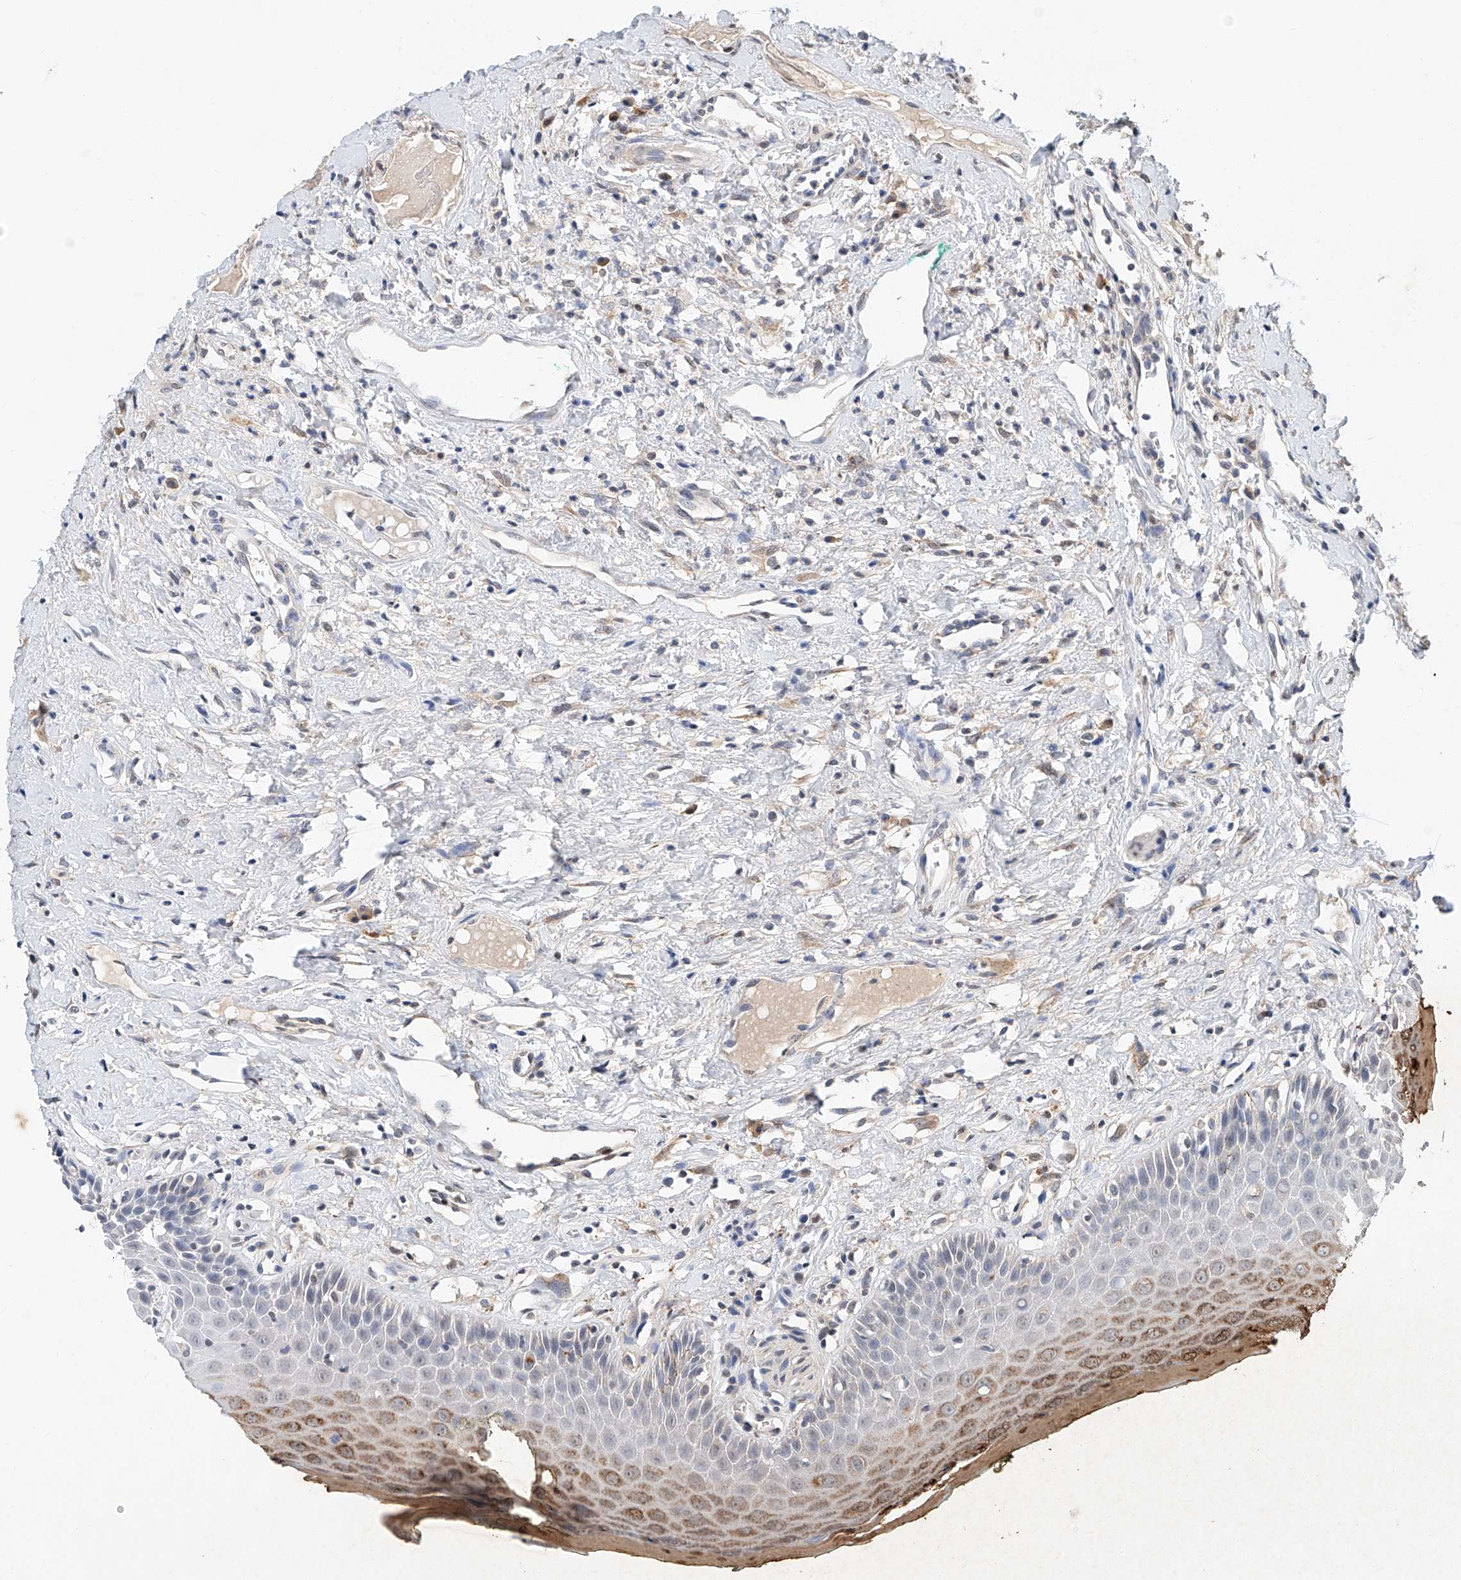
{"staining": {"intensity": "moderate", "quantity": "<25%", "location": "cytoplasmic/membranous"}, "tissue": "oral mucosa", "cell_type": "Squamous epithelial cells", "image_type": "normal", "snomed": [{"axis": "morphology", "description": "Normal tissue, NOS"}, {"axis": "topography", "description": "Oral tissue"}], "caption": "Protein staining of benign oral mucosa exhibits moderate cytoplasmic/membranous positivity in about <25% of squamous epithelial cells.", "gene": "CTDP1", "patient": {"sex": "female", "age": 70}}